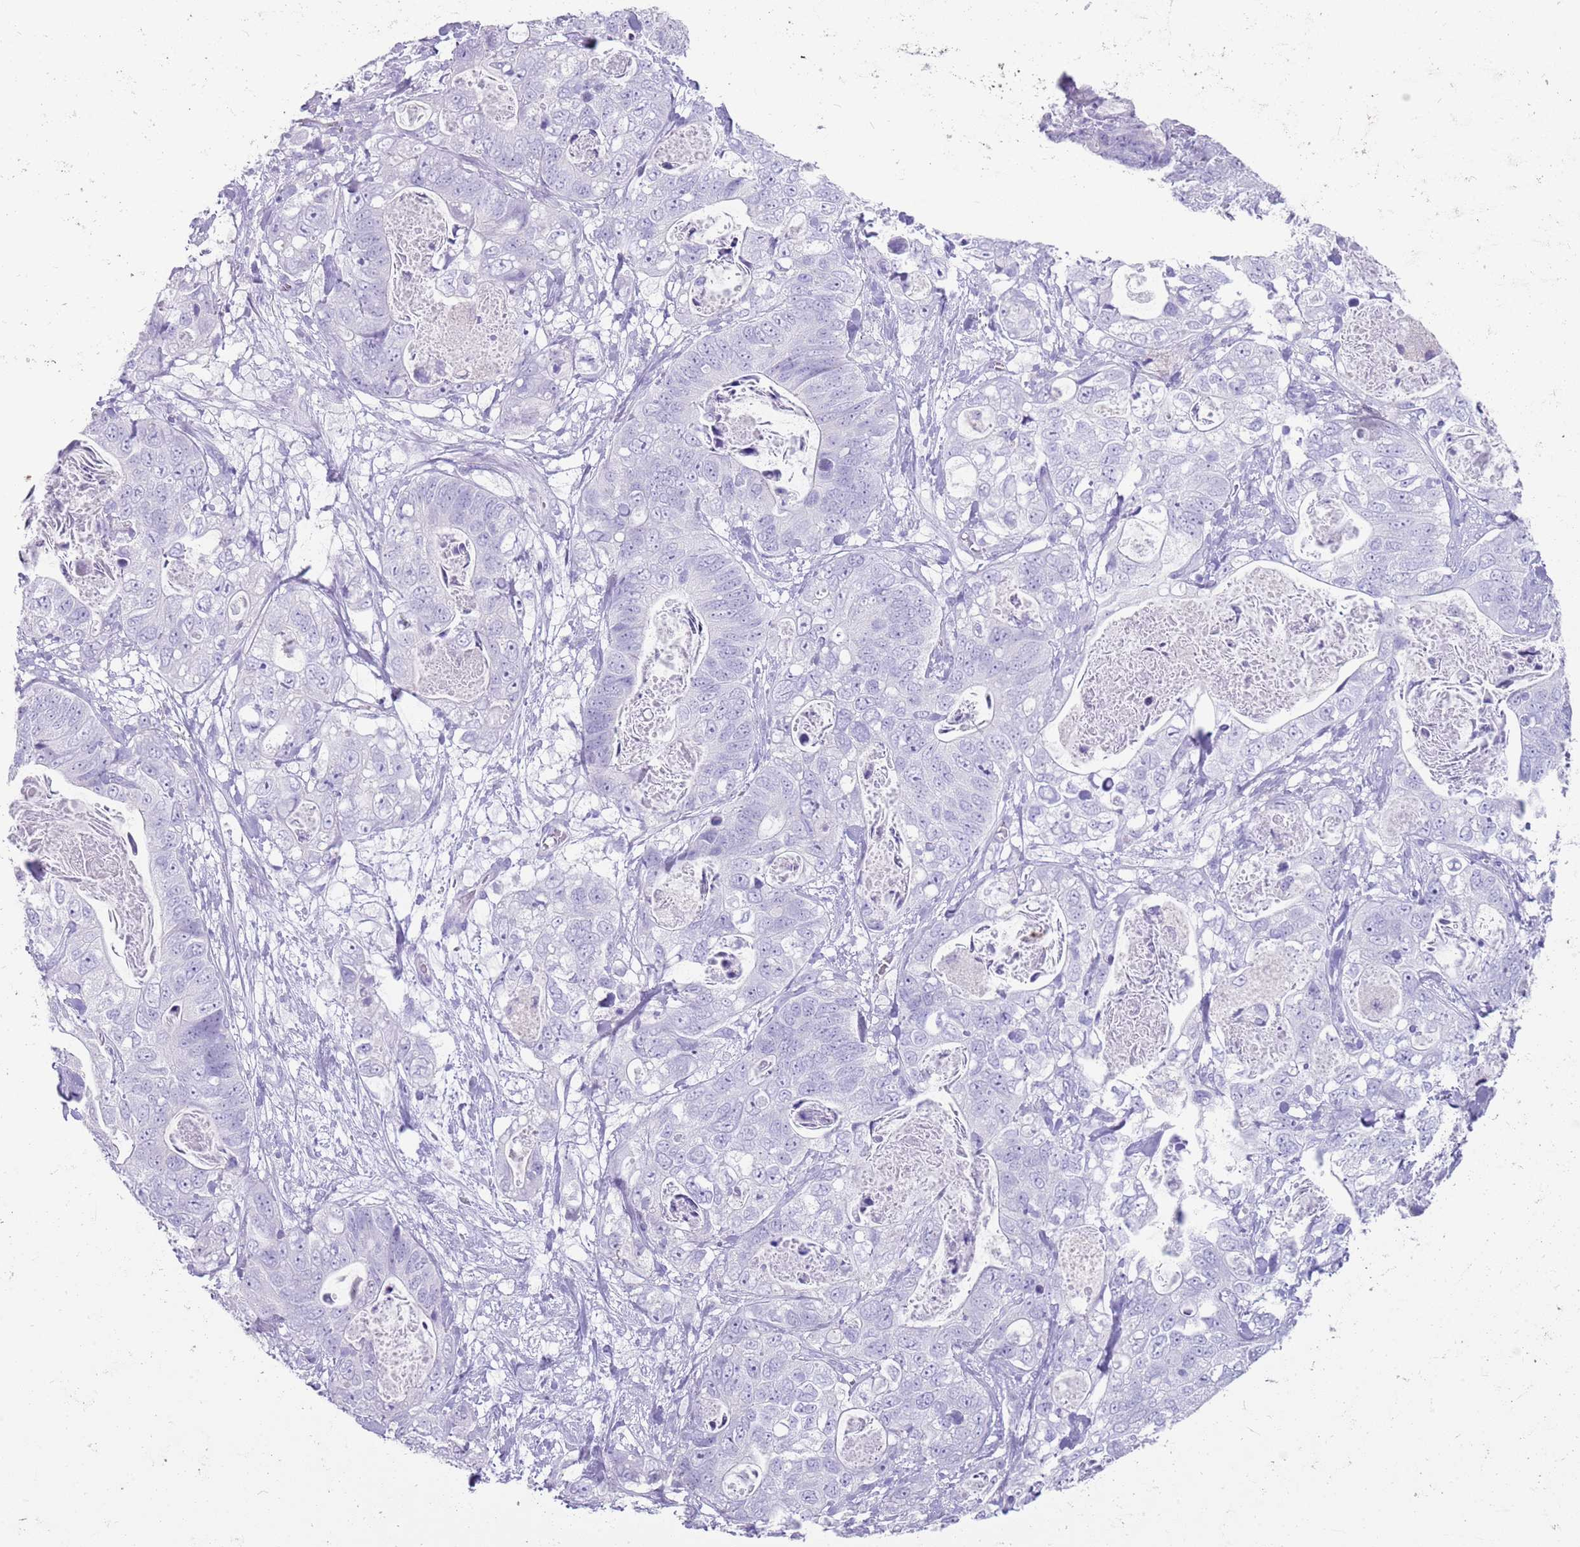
{"staining": {"intensity": "negative", "quantity": "none", "location": "none"}, "tissue": "stomach cancer", "cell_type": "Tumor cells", "image_type": "cancer", "snomed": [{"axis": "morphology", "description": "Normal tissue, NOS"}, {"axis": "morphology", "description": "Adenocarcinoma, NOS"}, {"axis": "topography", "description": "Stomach"}], "caption": "A high-resolution histopathology image shows immunohistochemistry (IHC) staining of stomach cancer, which displays no significant positivity in tumor cells.", "gene": "NBPF3", "patient": {"sex": "female", "age": 89}}